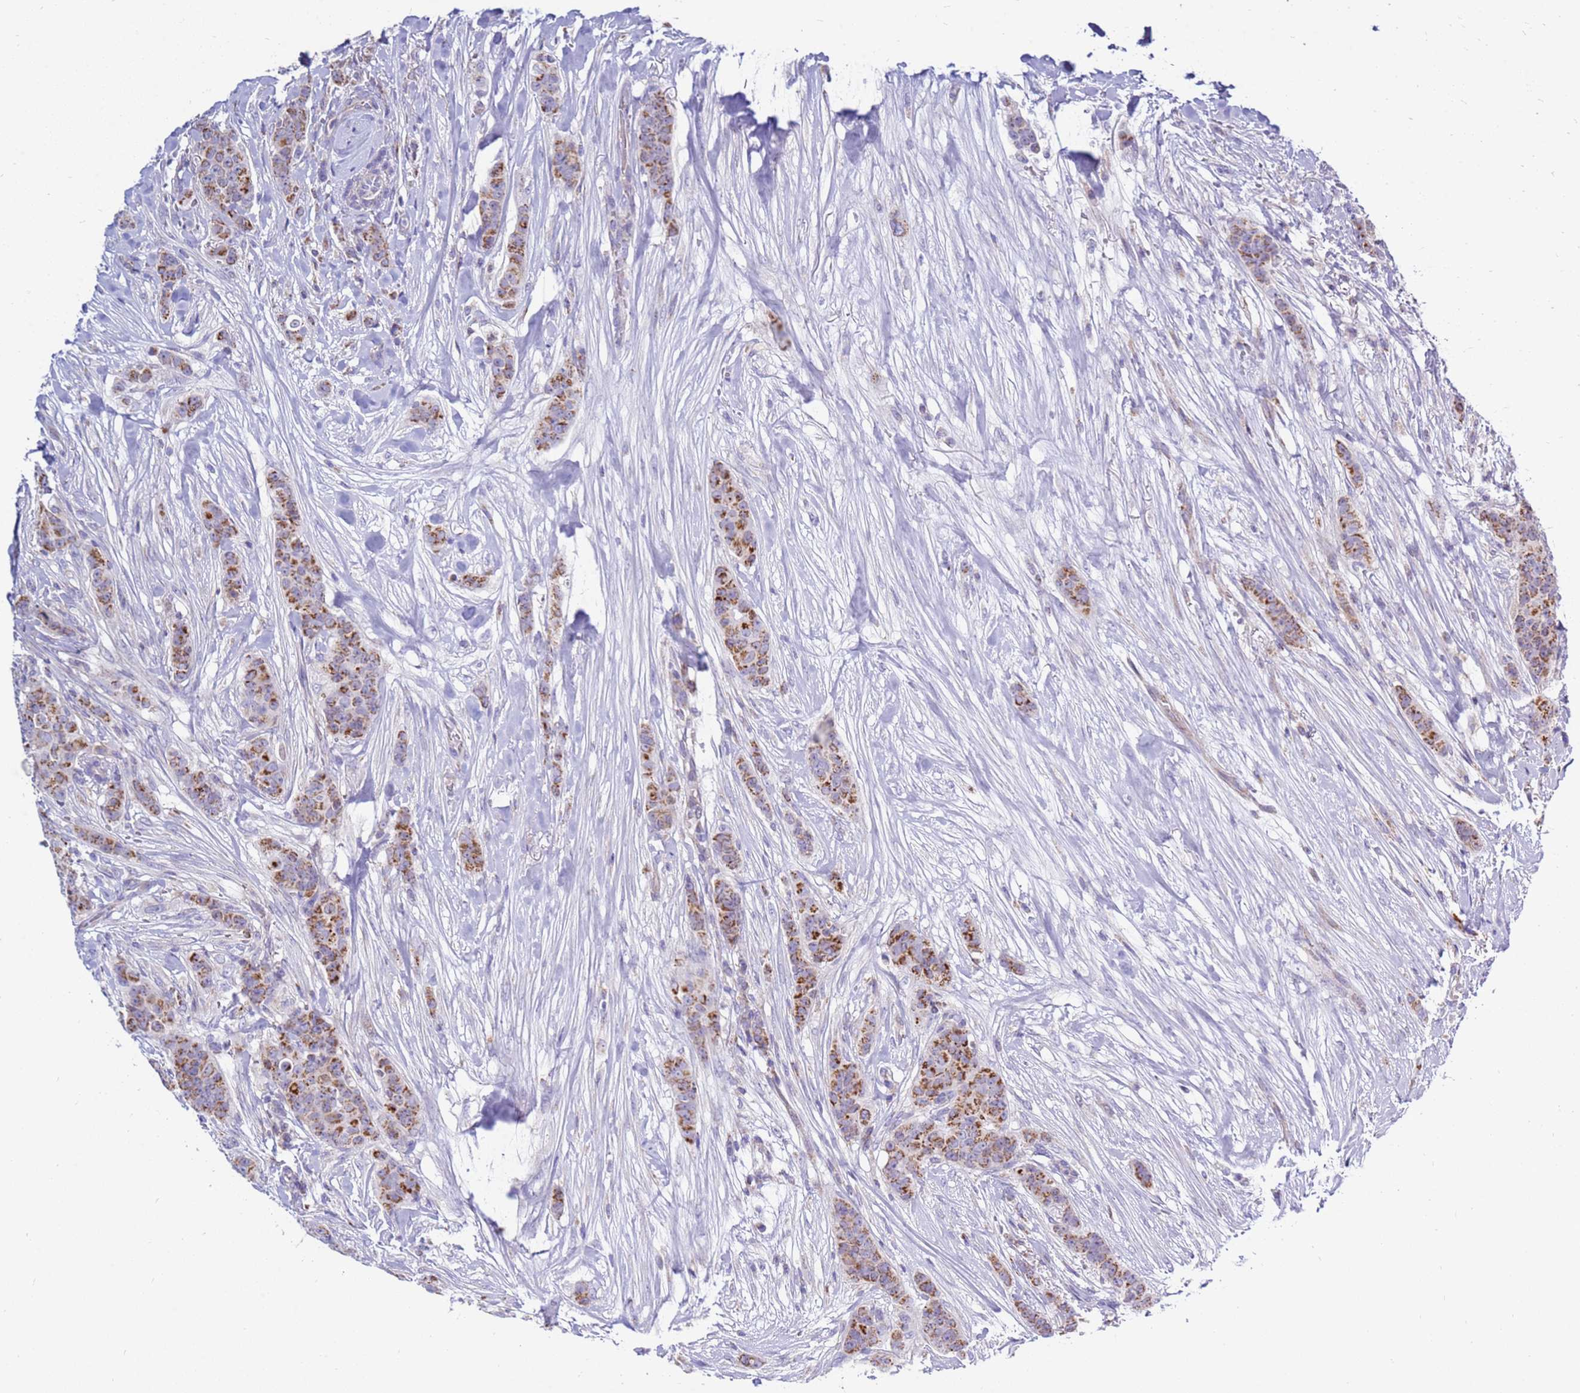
{"staining": {"intensity": "moderate", "quantity": ">75%", "location": "cytoplasmic/membranous"}, "tissue": "breast cancer", "cell_type": "Tumor cells", "image_type": "cancer", "snomed": [{"axis": "morphology", "description": "Duct carcinoma"}, {"axis": "topography", "description": "Breast"}], "caption": "The immunohistochemical stain labels moderate cytoplasmic/membranous staining in tumor cells of breast cancer (intraductal carcinoma) tissue.", "gene": "IGF1R", "patient": {"sex": "female", "age": 40}}